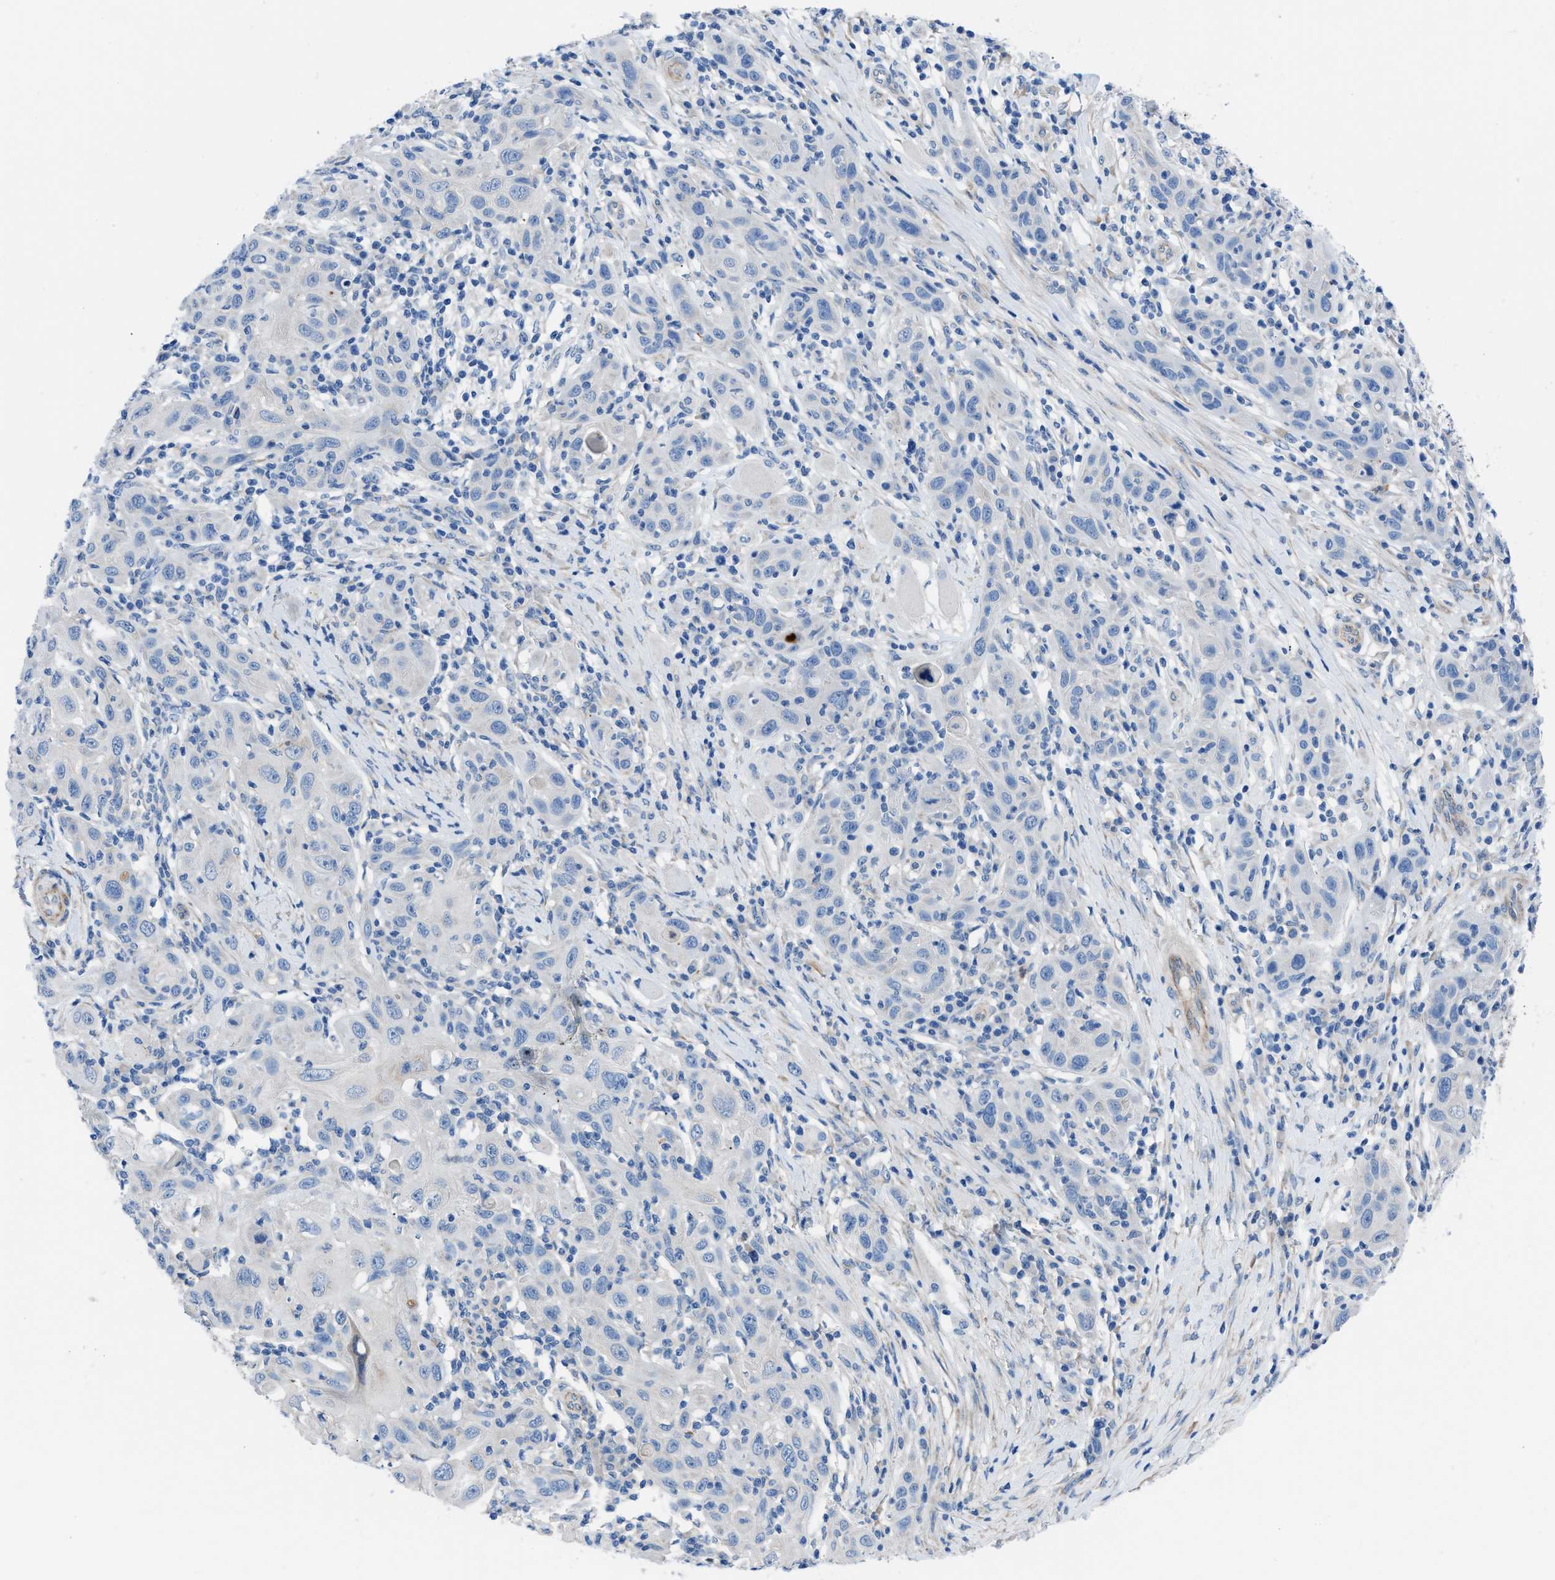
{"staining": {"intensity": "negative", "quantity": "none", "location": "none"}, "tissue": "skin cancer", "cell_type": "Tumor cells", "image_type": "cancer", "snomed": [{"axis": "morphology", "description": "Squamous cell carcinoma, NOS"}, {"axis": "topography", "description": "Skin"}], "caption": "DAB (3,3'-diaminobenzidine) immunohistochemical staining of skin cancer (squamous cell carcinoma) displays no significant expression in tumor cells.", "gene": "ITPR1", "patient": {"sex": "female", "age": 88}}